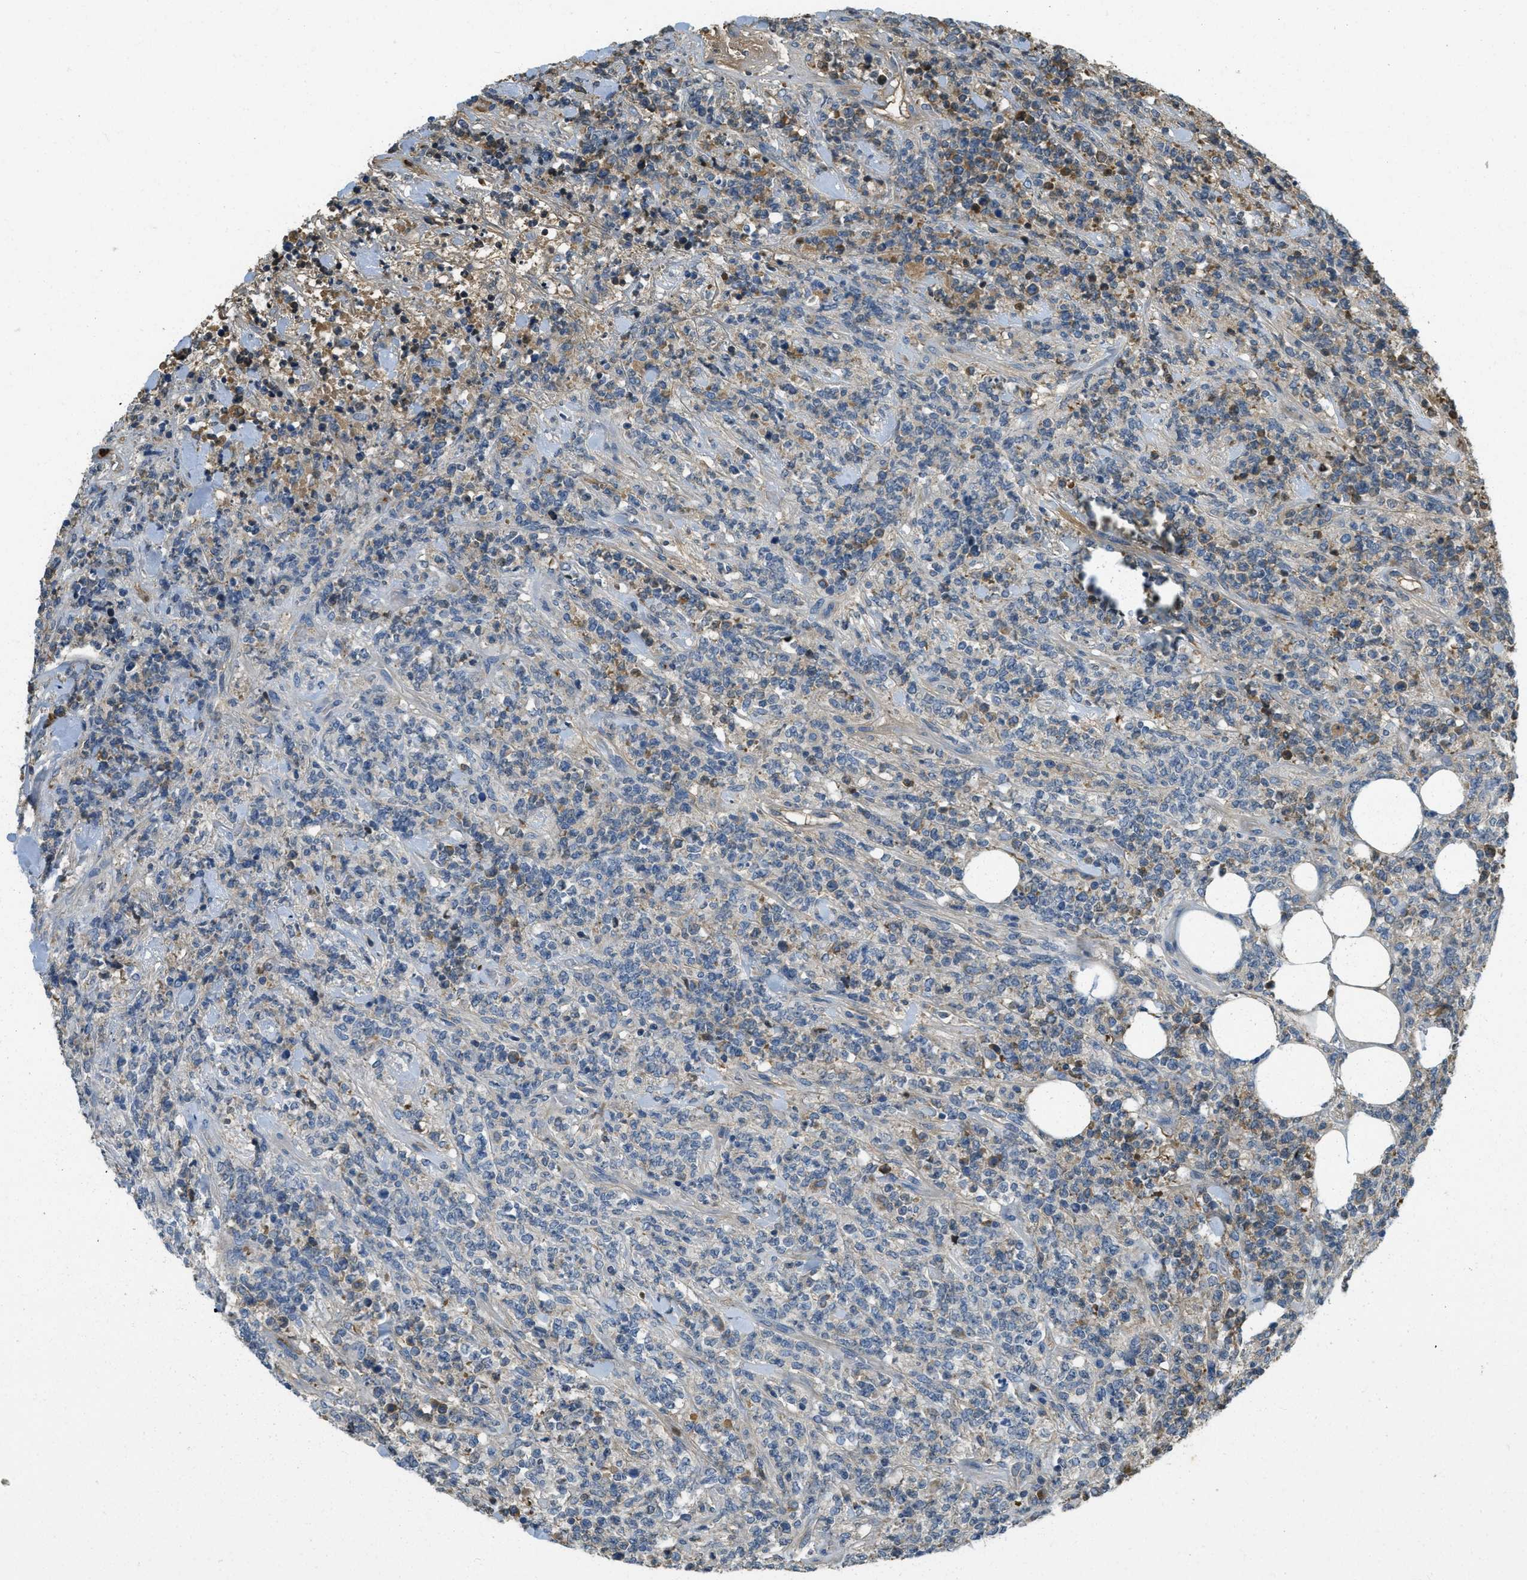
{"staining": {"intensity": "moderate", "quantity": "<25%", "location": "cytoplasmic/membranous"}, "tissue": "lymphoma", "cell_type": "Tumor cells", "image_type": "cancer", "snomed": [{"axis": "morphology", "description": "Malignant lymphoma, non-Hodgkin's type, High grade"}, {"axis": "topography", "description": "Soft tissue"}], "caption": "IHC (DAB) staining of malignant lymphoma, non-Hodgkin's type (high-grade) shows moderate cytoplasmic/membranous protein expression in approximately <25% of tumor cells.", "gene": "PRTN3", "patient": {"sex": "male", "age": 18}}